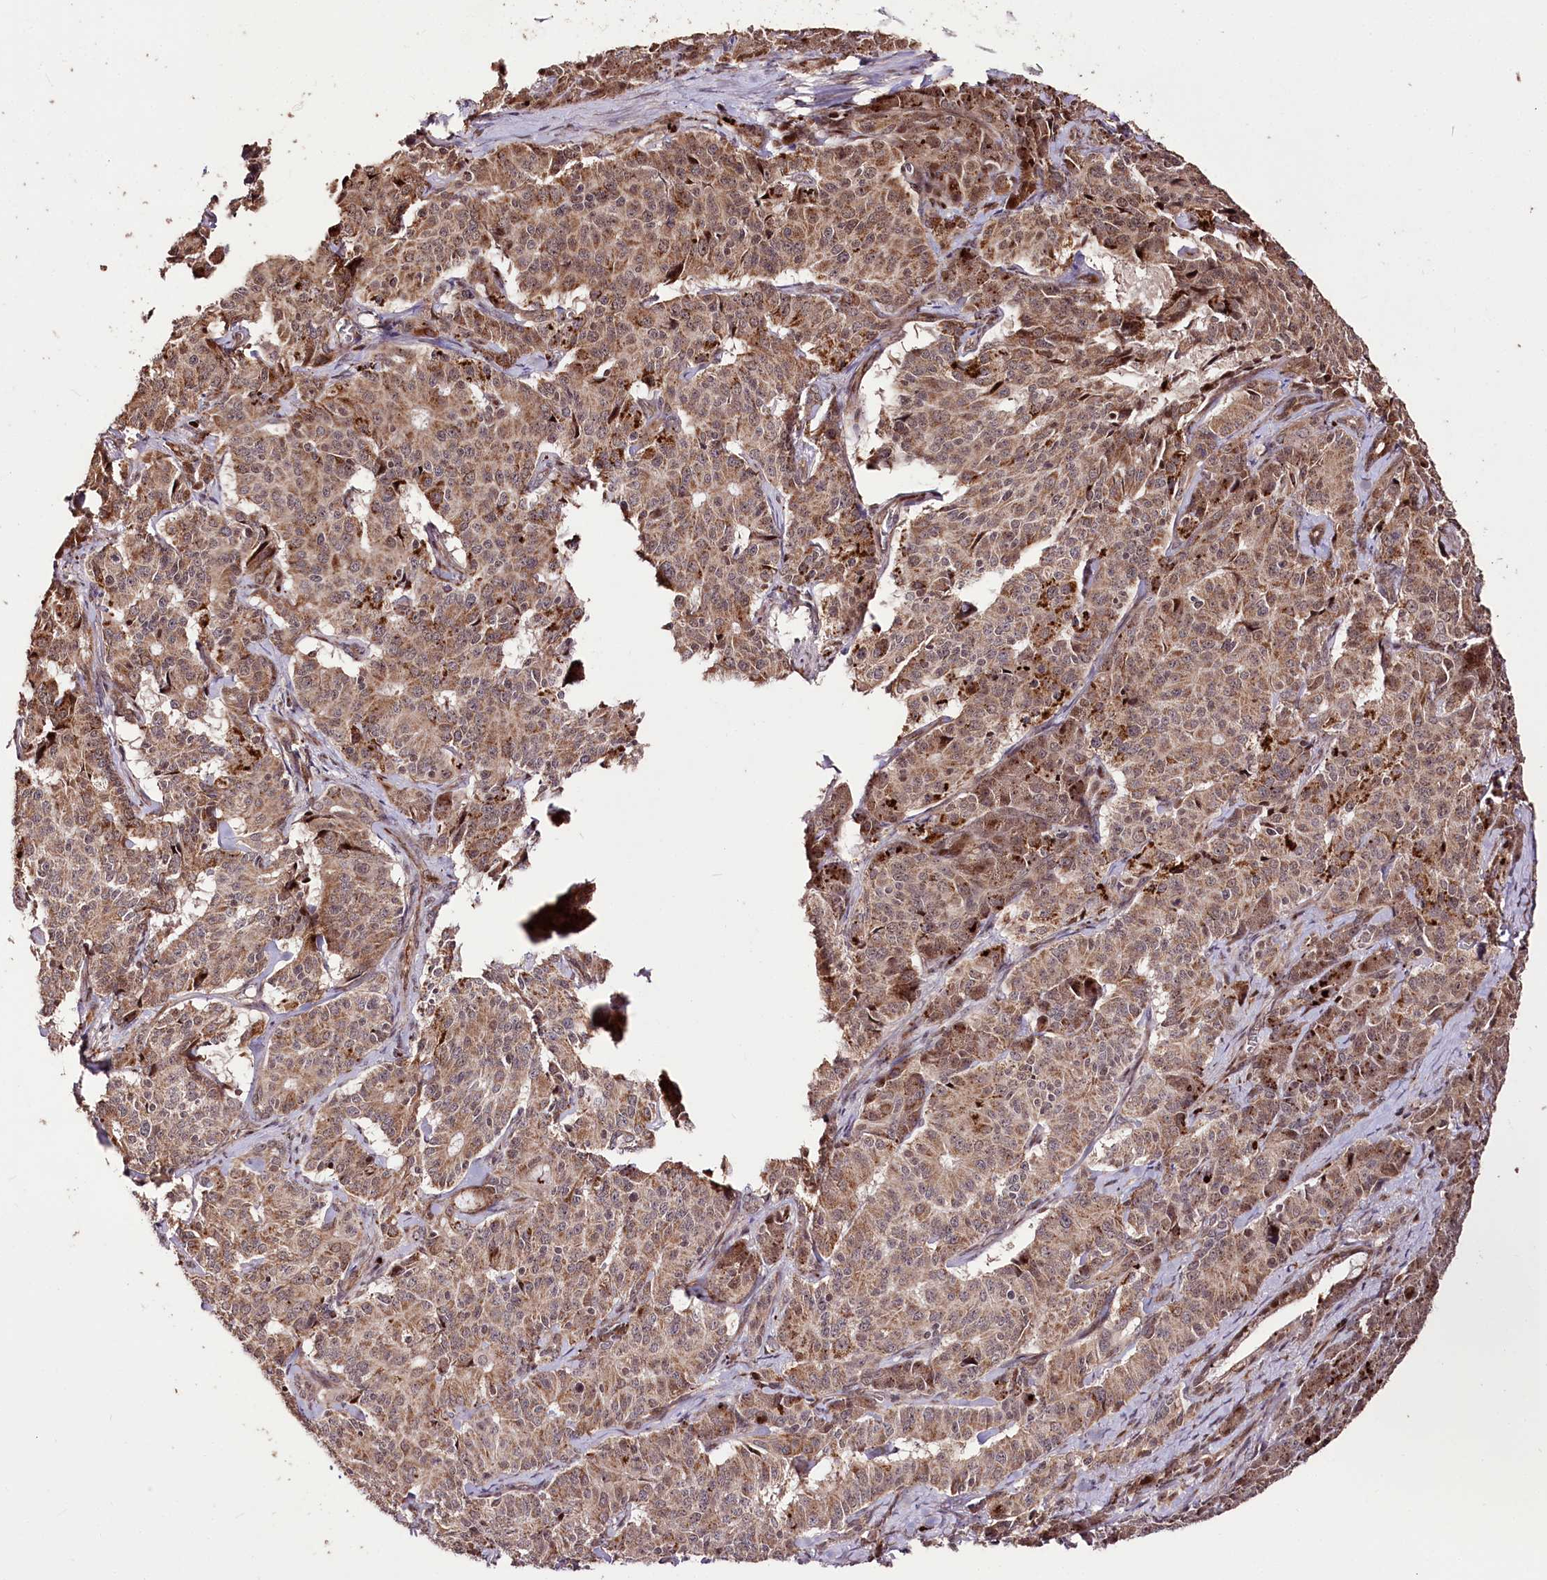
{"staining": {"intensity": "moderate", "quantity": ">75%", "location": "cytoplasmic/membranous"}, "tissue": "pancreatic cancer", "cell_type": "Tumor cells", "image_type": "cancer", "snomed": [{"axis": "morphology", "description": "Adenocarcinoma, NOS"}, {"axis": "topography", "description": "Pancreas"}], "caption": "Protein analysis of adenocarcinoma (pancreatic) tissue demonstrates moderate cytoplasmic/membranous expression in approximately >75% of tumor cells.", "gene": "CARD19", "patient": {"sex": "female", "age": 74}}